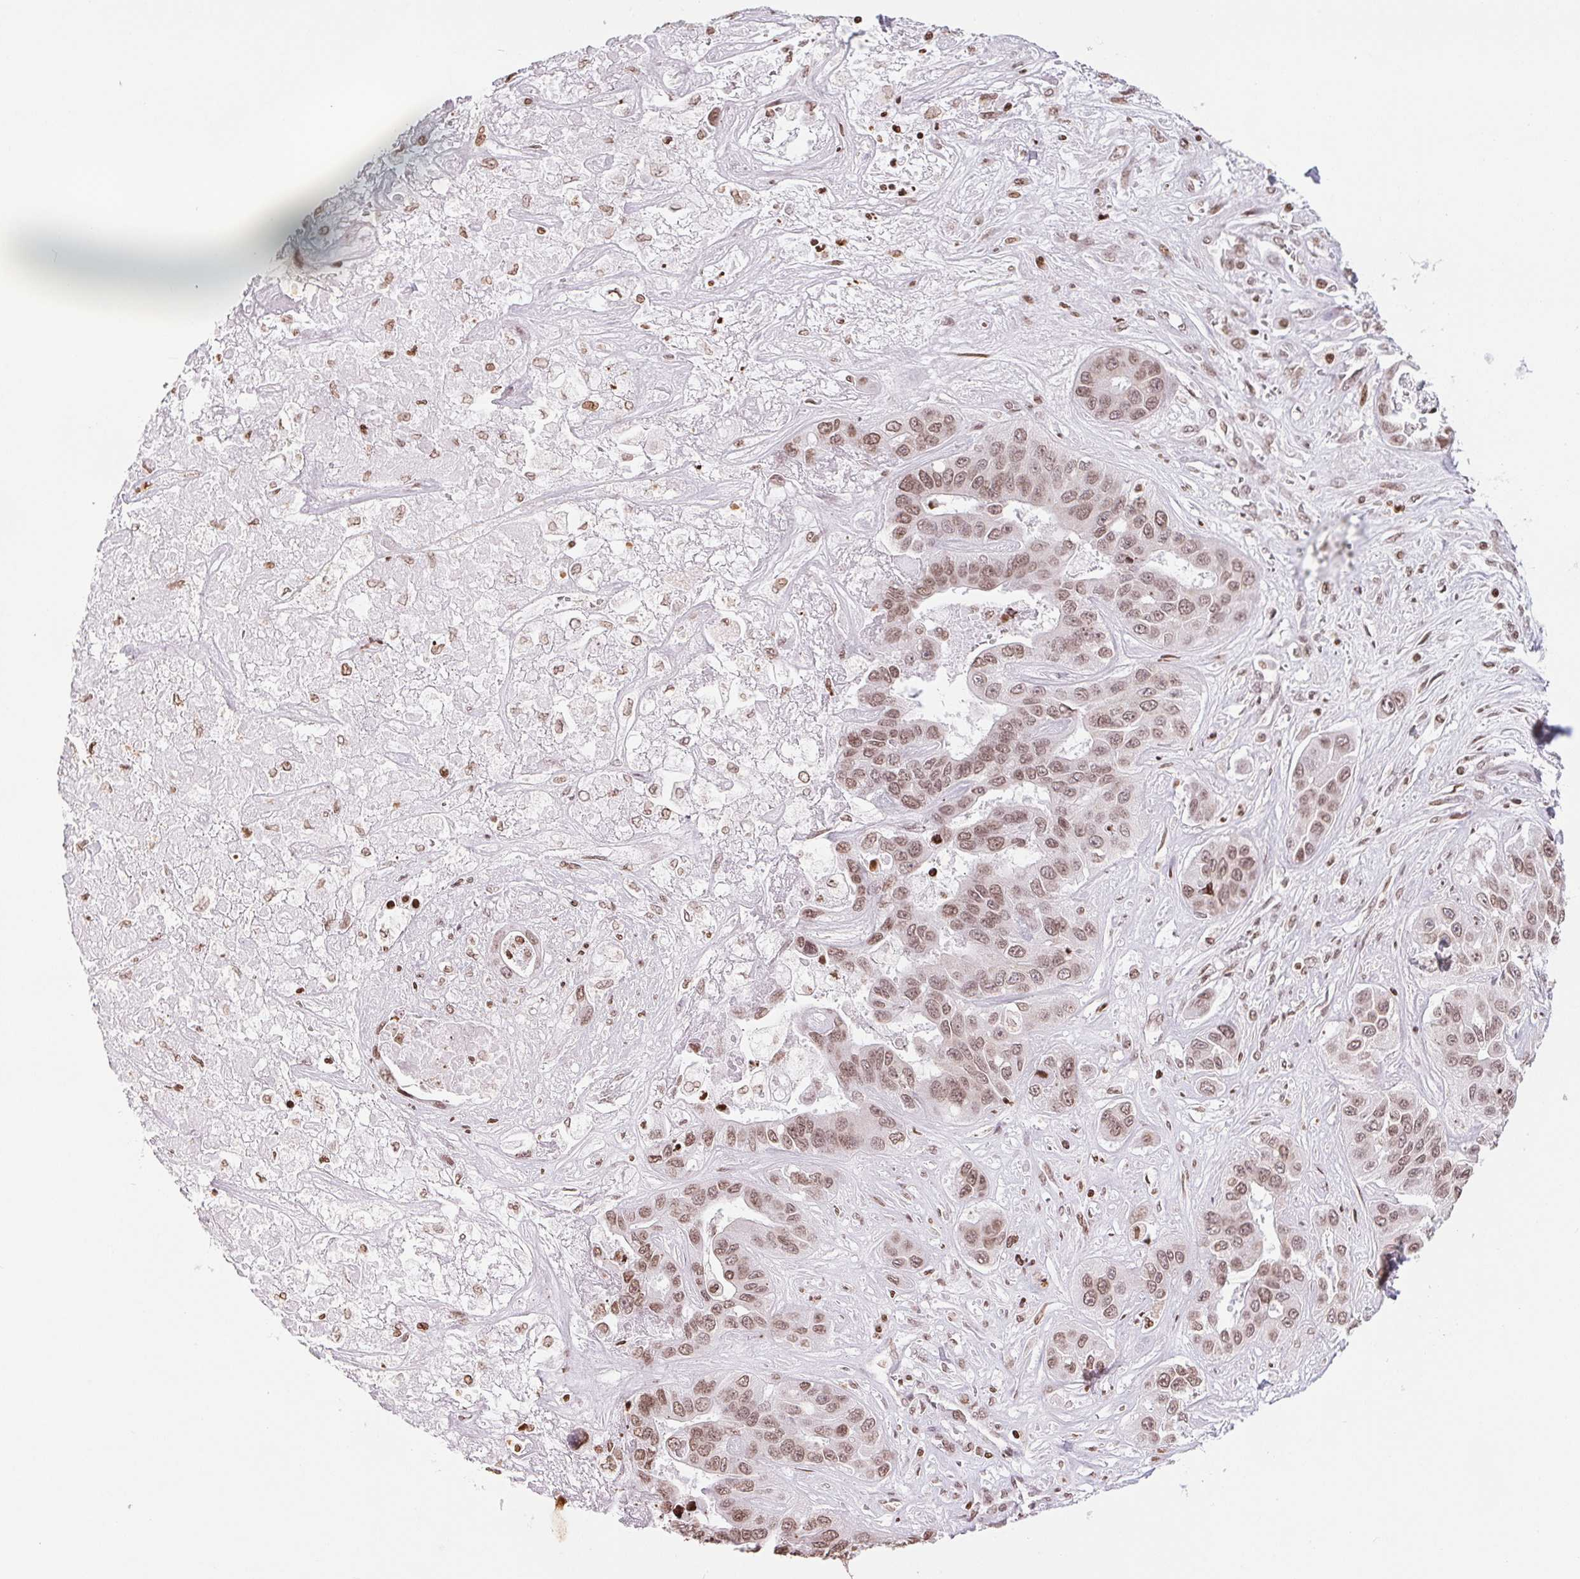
{"staining": {"intensity": "moderate", "quantity": ">75%", "location": "cytoplasmic/membranous,nuclear"}, "tissue": "liver cancer", "cell_type": "Tumor cells", "image_type": "cancer", "snomed": [{"axis": "morphology", "description": "Cholangiocarcinoma"}, {"axis": "topography", "description": "Liver"}], "caption": "This is a micrograph of immunohistochemistry staining of liver cancer, which shows moderate expression in the cytoplasmic/membranous and nuclear of tumor cells.", "gene": "SMIM12", "patient": {"sex": "female", "age": 52}}